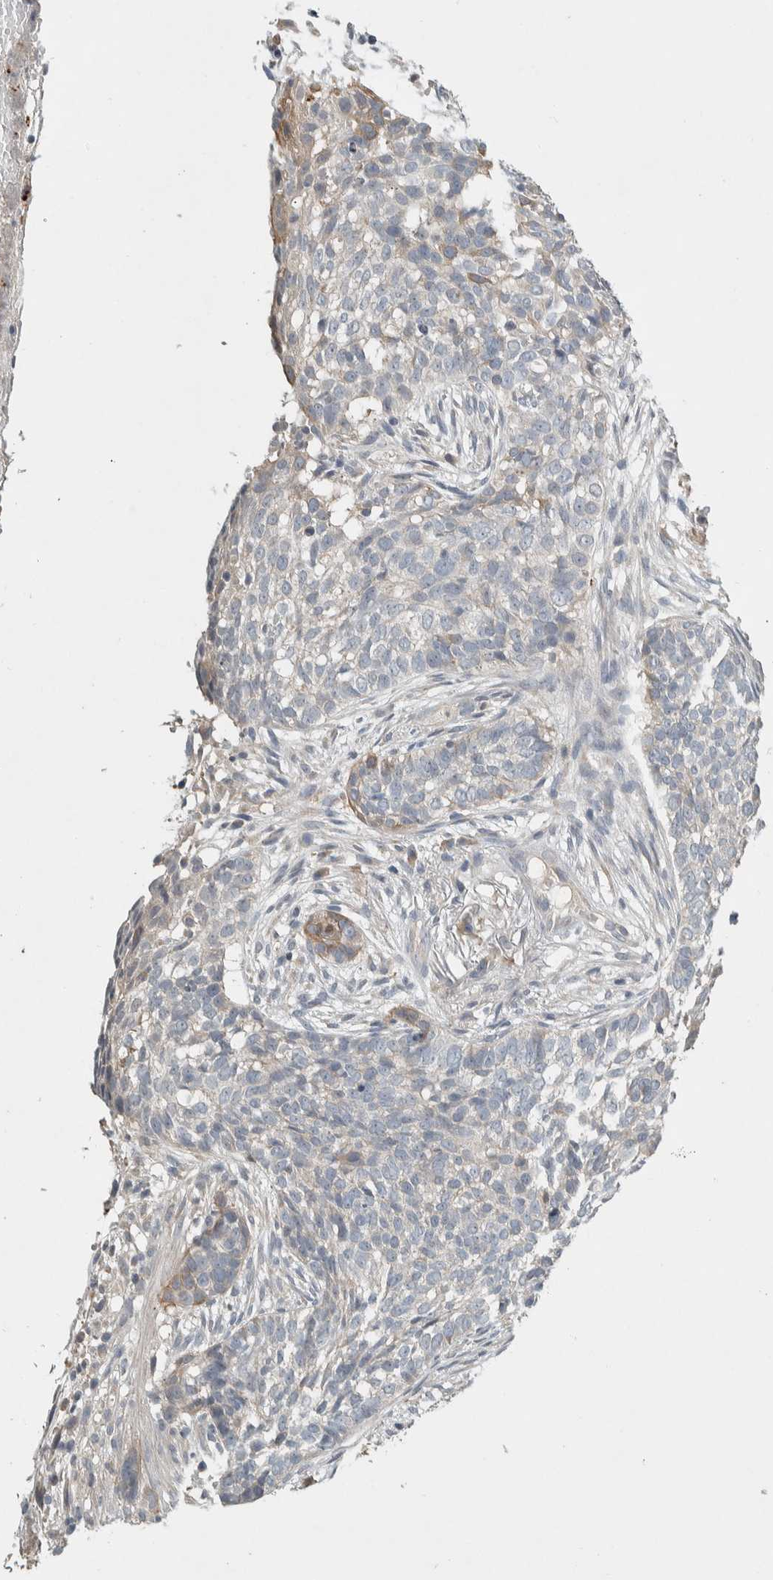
{"staining": {"intensity": "negative", "quantity": "none", "location": "none"}, "tissue": "skin cancer", "cell_type": "Tumor cells", "image_type": "cancer", "snomed": [{"axis": "morphology", "description": "Basal cell carcinoma"}, {"axis": "topography", "description": "Skin"}], "caption": "Immunohistochemical staining of human skin cancer displays no significant positivity in tumor cells.", "gene": "EIF3H", "patient": {"sex": "male", "age": 85}}